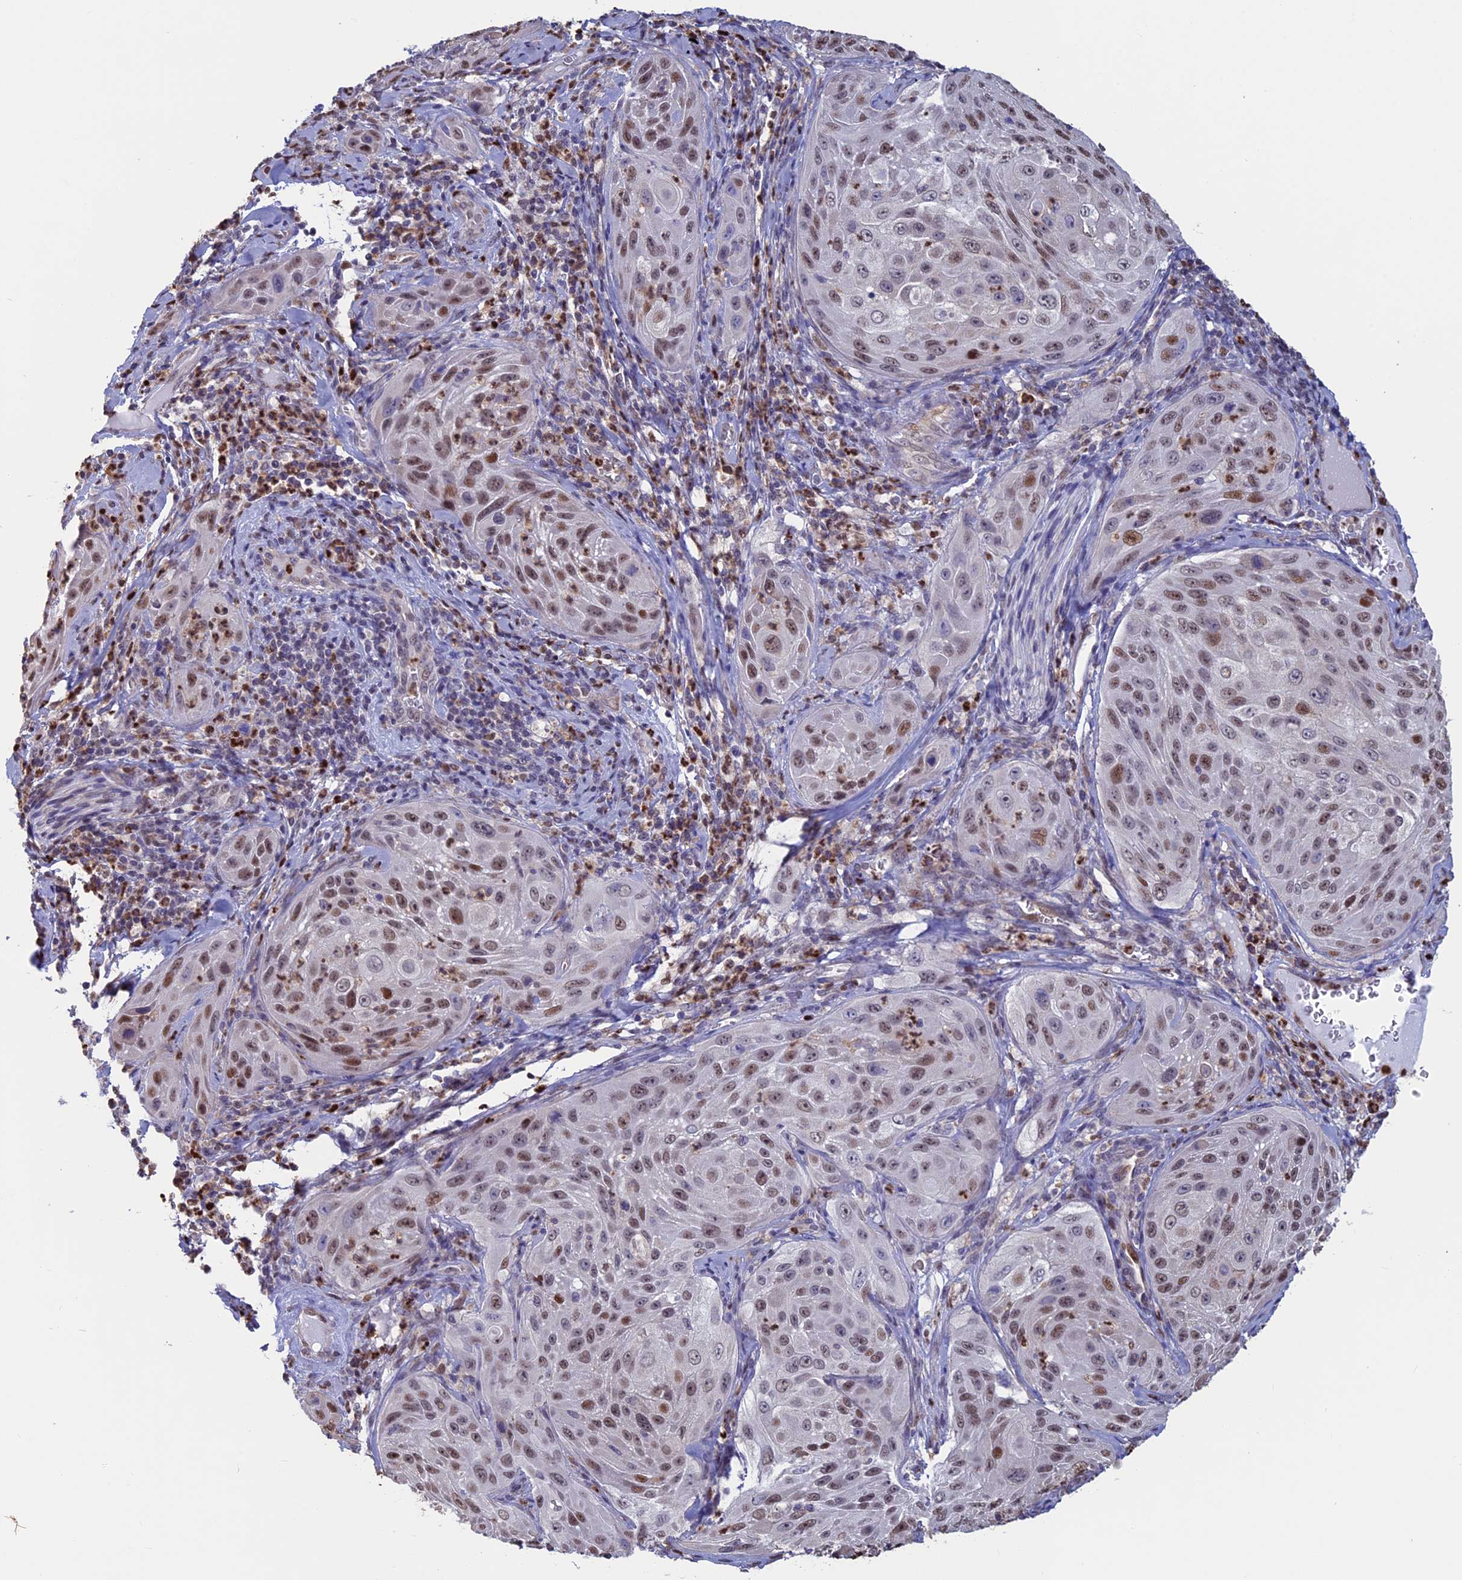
{"staining": {"intensity": "moderate", "quantity": ">75%", "location": "nuclear"}, "tissue": "cervical cancer", "cell_type": "Tumor cells", "image_type": "cancer", "snomed": [{"axis": "morphology", "description": "Squamous cell carcinoma, NOS"}, {"axis": "topography", "description": "Cervix"}], "caption": "Tumor cells exhibit moderate nuclear expression in about >75% of cells in cervical cancer.", "gene": "ACSS1", "patient": {"sex": "female", "age": 42}}